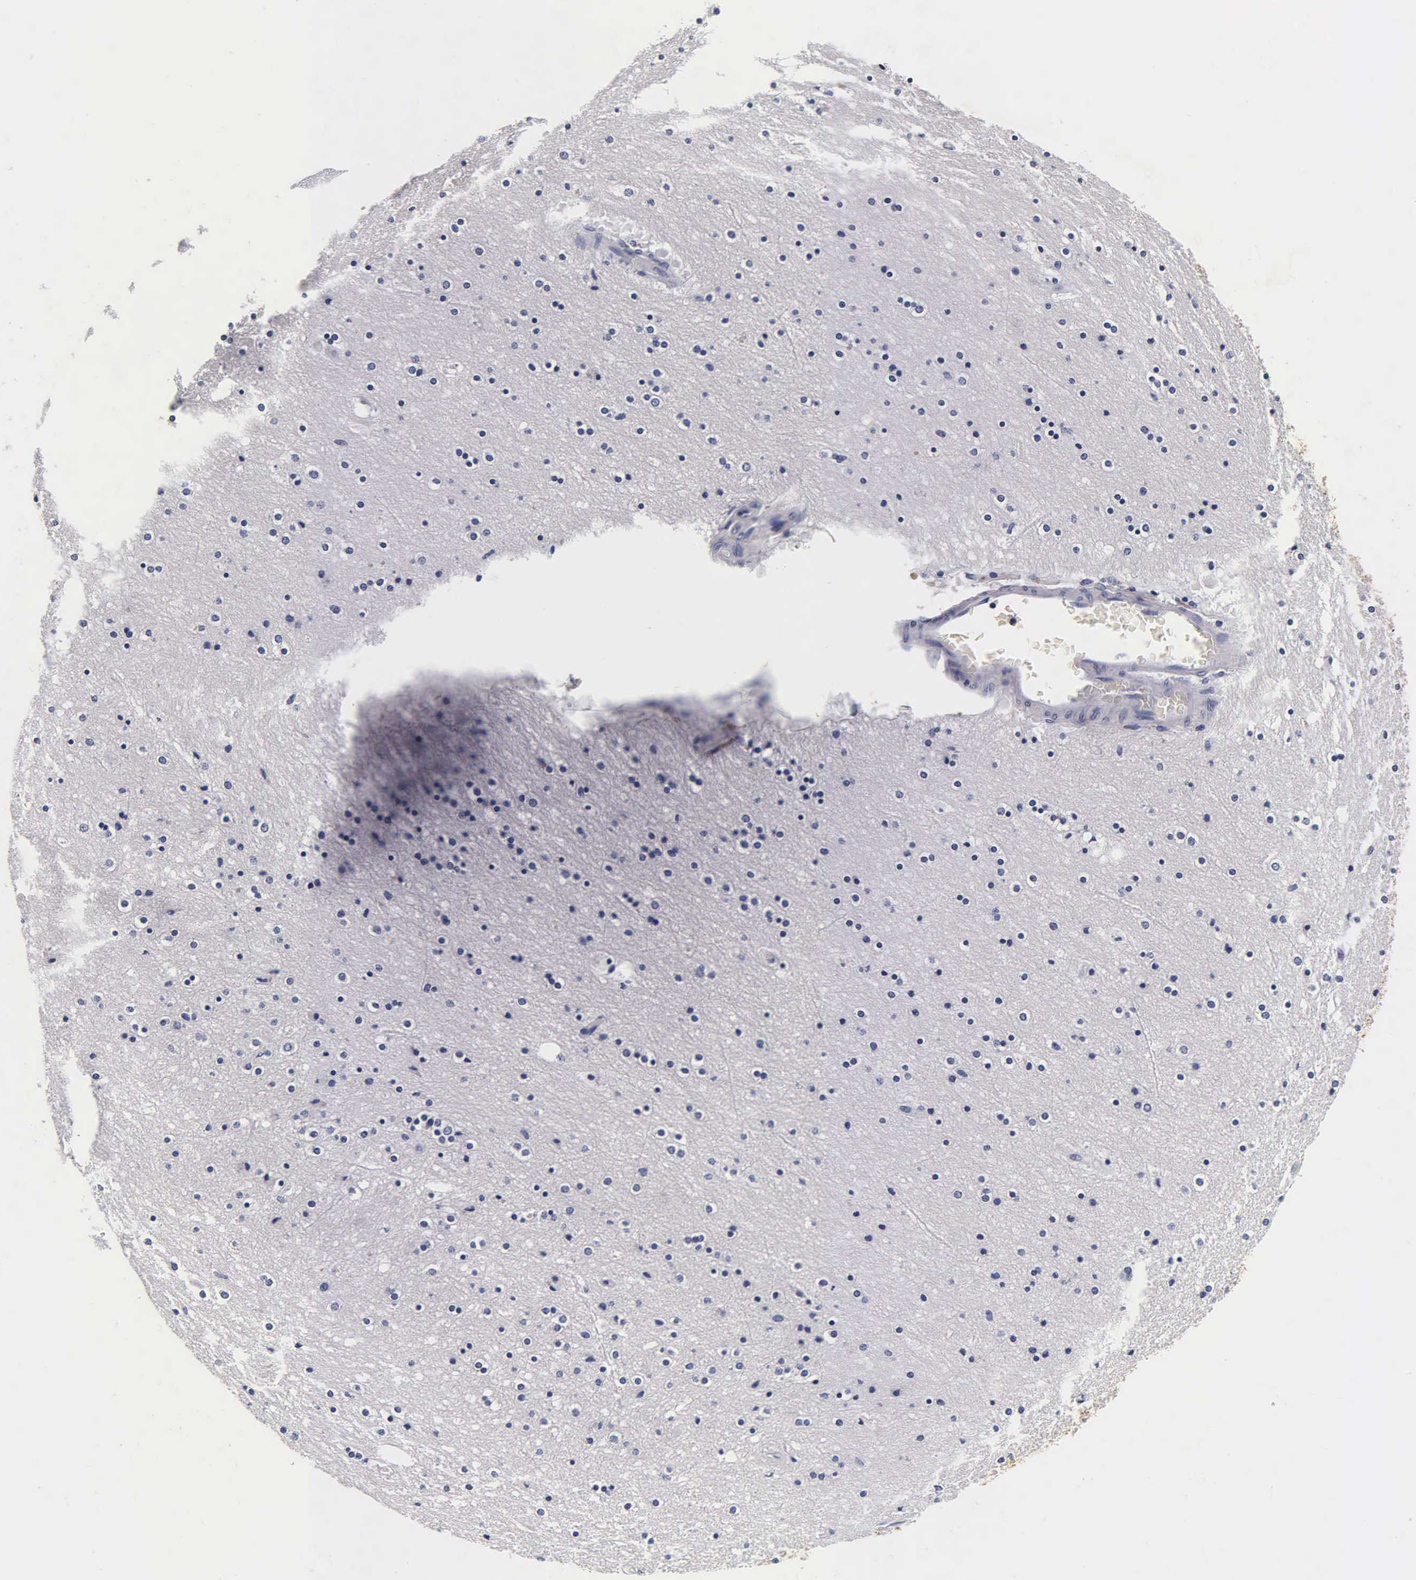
{"staining": {"intensity": "negative", "quantity": "none", "location": "none"}, "tissue": "cerebral cortex", "cell_type": "Endothelial cells", "image_type": "normal", "snomed": [{"axis": "morphology", "description": "Normal tissue, NOS"}, {"axis": "topography", "description": "Cerebral cortex"}], "caption": "Image shows no significant protein staining in endothelial cells of normal cerebral cortex. The staining is performed using DAB brown chromogen with nuclei counter-stained in using hematoxylin.", "gene": "TG", "patient": {"sex": "female", "age": 54}}